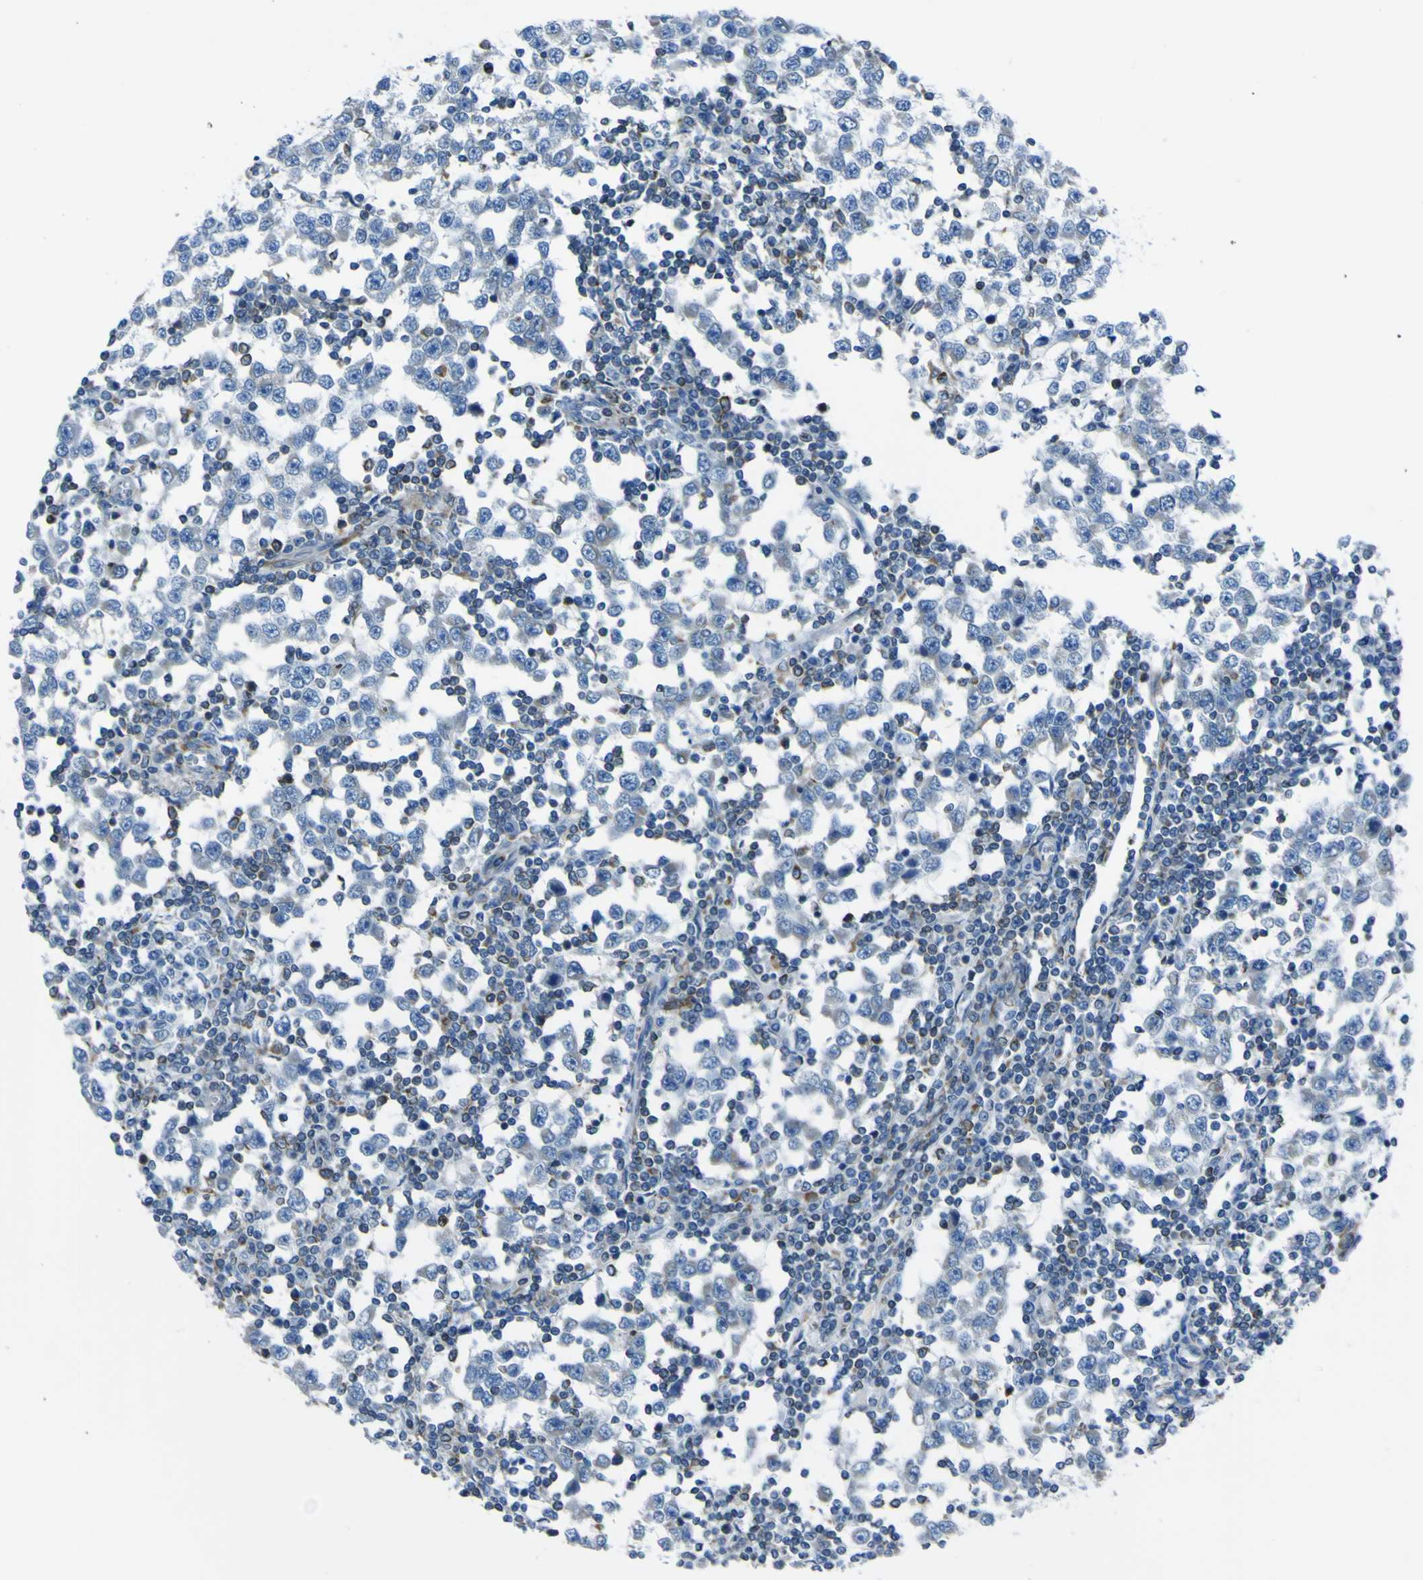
{"staining": {"intensity": "negative", "quantity": "none", "location": "none"}, "tissue": "testis cancer", "cell_type": "Tumor cells", "image_type": "cancer", "snomed": [{"axis": "morphology", "description": "Seminoma, NOS"}, {"axis": "topography", "description": "Testis"}], "caption": "Photomicrograph shows no protein staining in tumor cells of seminoma (testis) tissue.", "gene": "STIM1", "patient": {"sex": "male", "age": 65}}